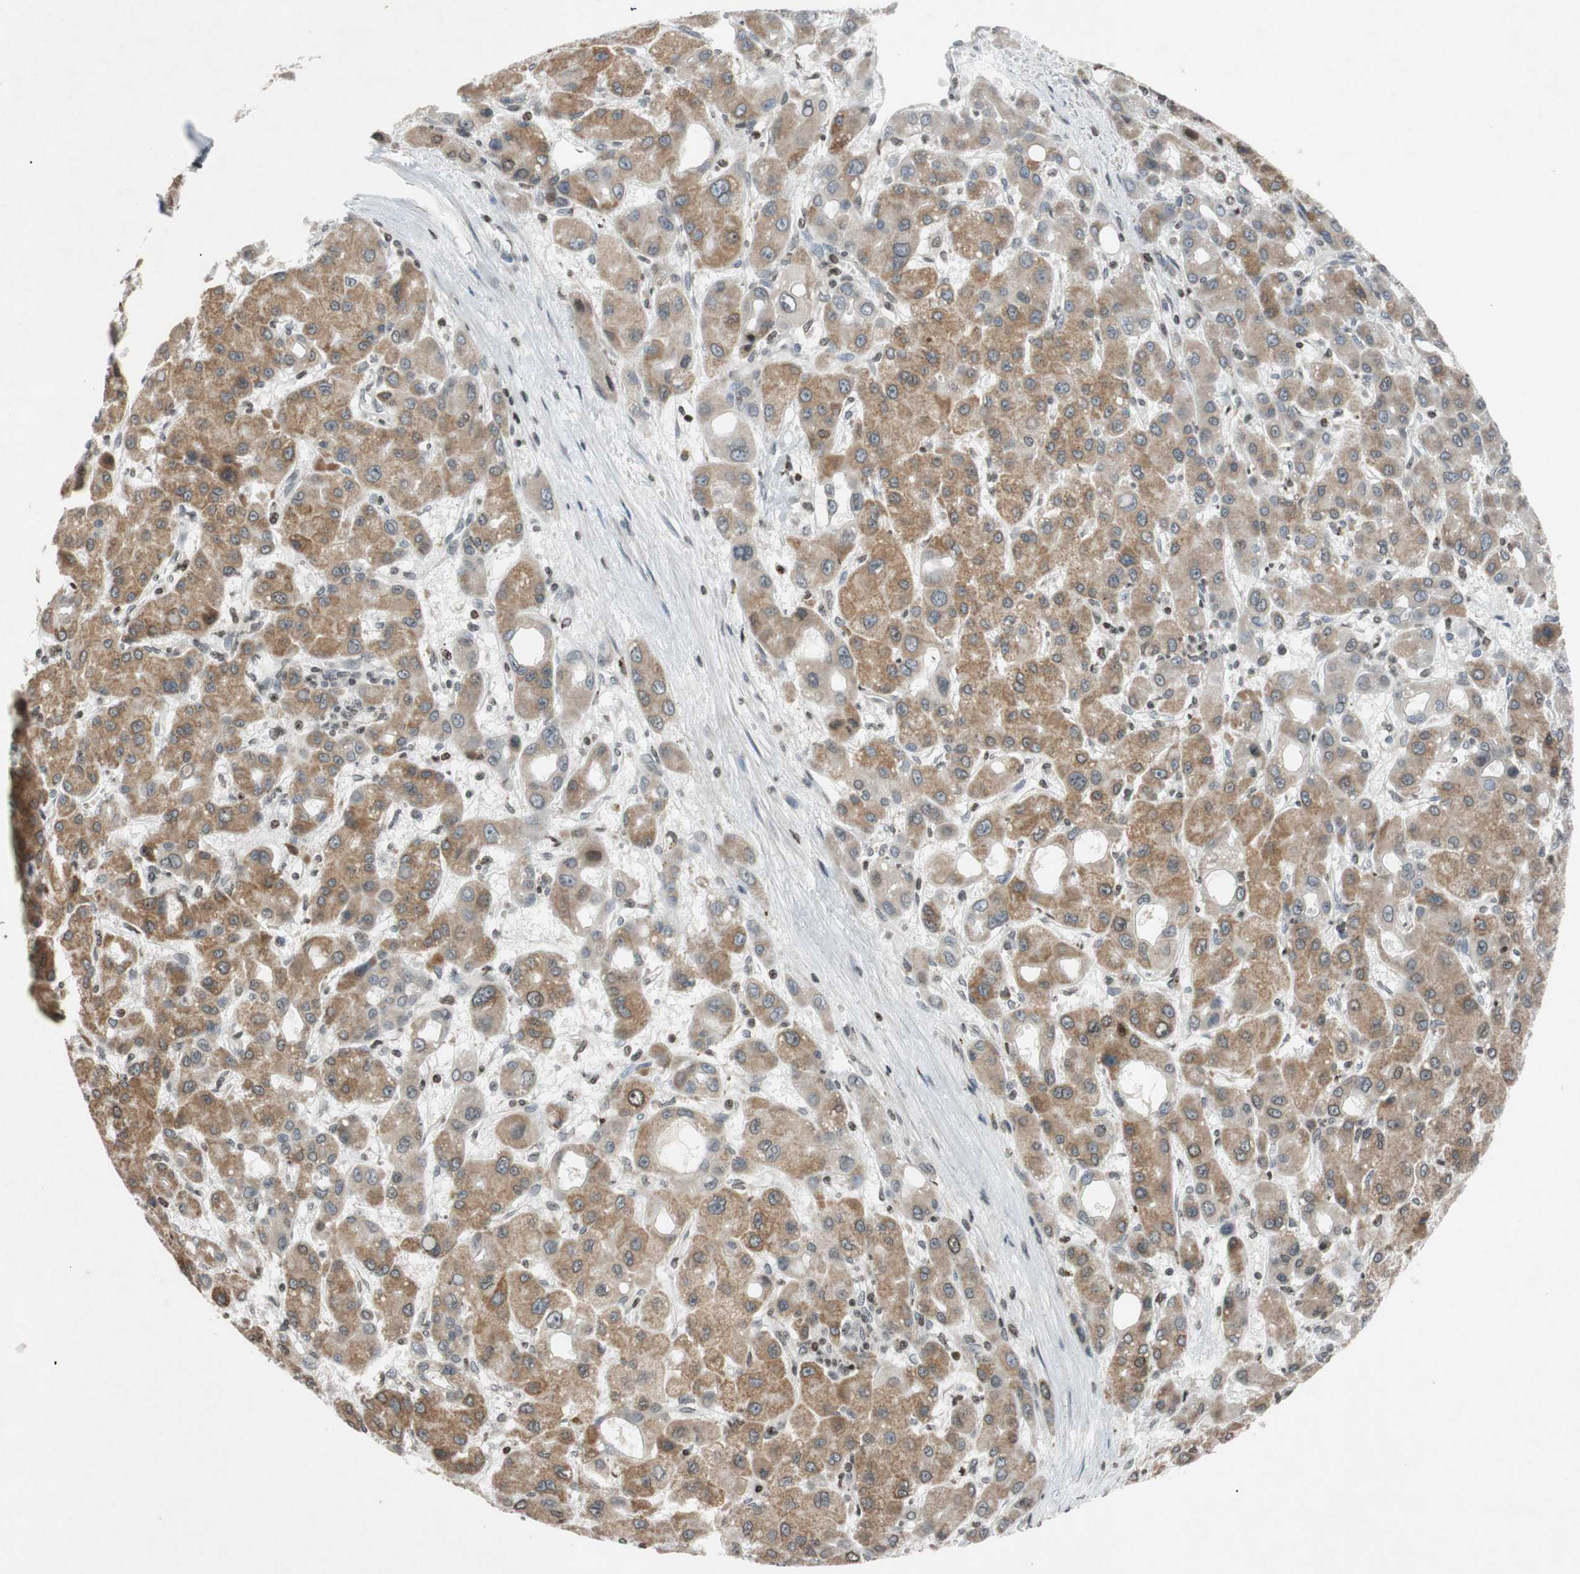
{"staining": {"intensity": "weak", "quantity": "25%-75%", "location": "cytoplasmic/membranous"}, "tissue": "liver cancer", "cell_type": "Tumor cells", "image_type": "cancer", "snomed": [{"axis": "morphology", "description": "Carcinoma, Hepatocellular, NOS"}, {"axis": "topography", "description": "Liver"}], "caption": "A histopathology image showing weak cytoplasmic/membranous positivity in approximately 25%-75% of tumor cells in liver cancer (hepatocellular carcinoma), as visualized by brown immunohistochemical staining.", "gene": "MCM6", "patient": {"sex": "male", "age": 55}}